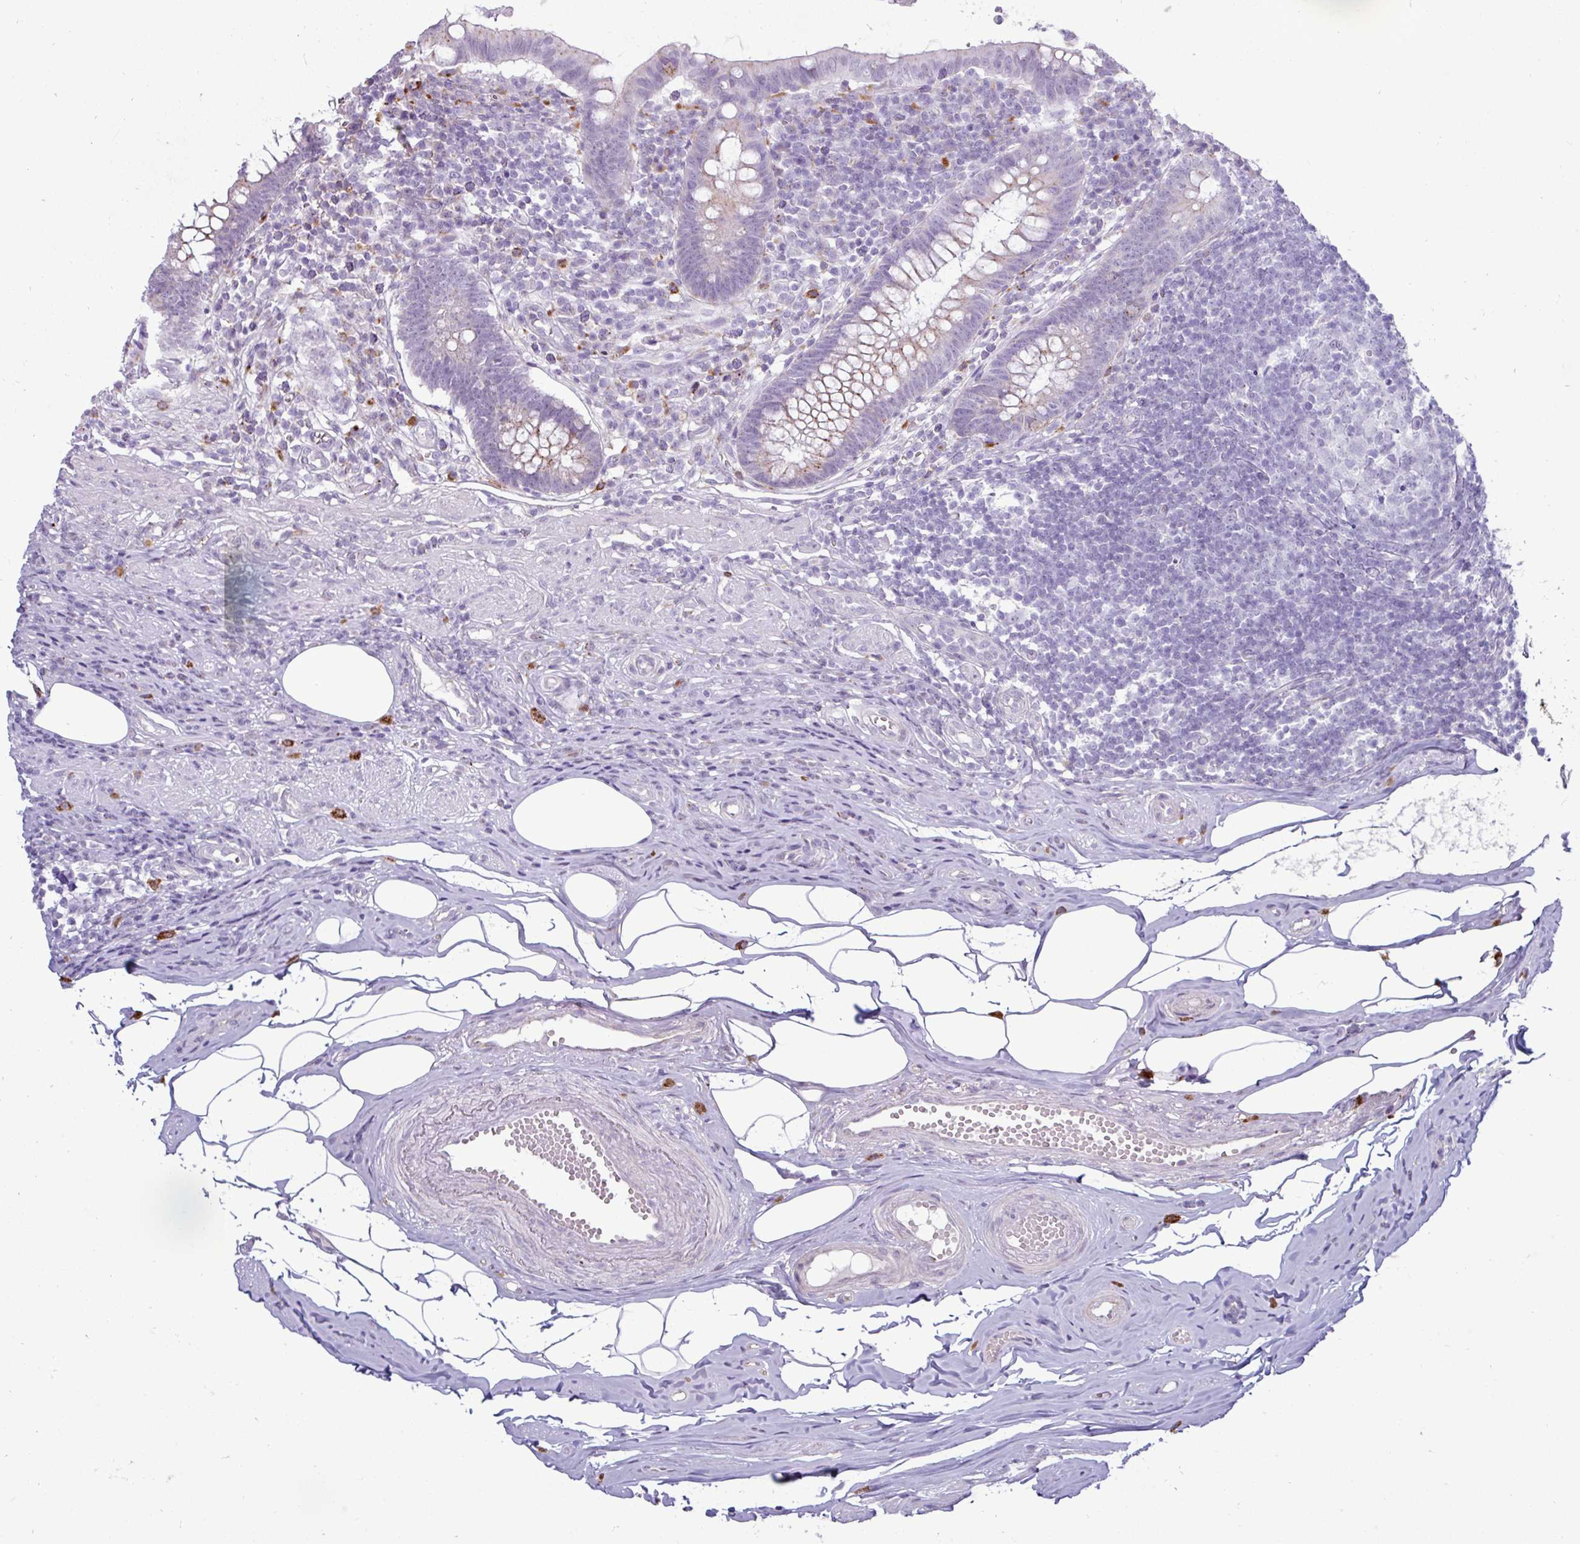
{"staining": {"intensity": "strong", "quantity": "25%-75%", "location": "cytoplasmic/membranous"}, "tissue": "appendix", "cell_type": "Glandular cells", "image_type": "normal", "snomed": [{"axis": "morphology", "description": "Normal tissue, NOS"}, {"axis": "topography", "description": "Appendix"}], "caption": "High-power microscopy captured an IHC image of benign appendix, revealing strong cytoplasmic/membranous positivity in about 25%-75% of glandular cells. (DAB (3,3'-diaminobenzidine) = brown stain, brightfield microscopy at high magnification).", "gene": "AMIGO2", "patient": {"sex": "female", "age": 56}}